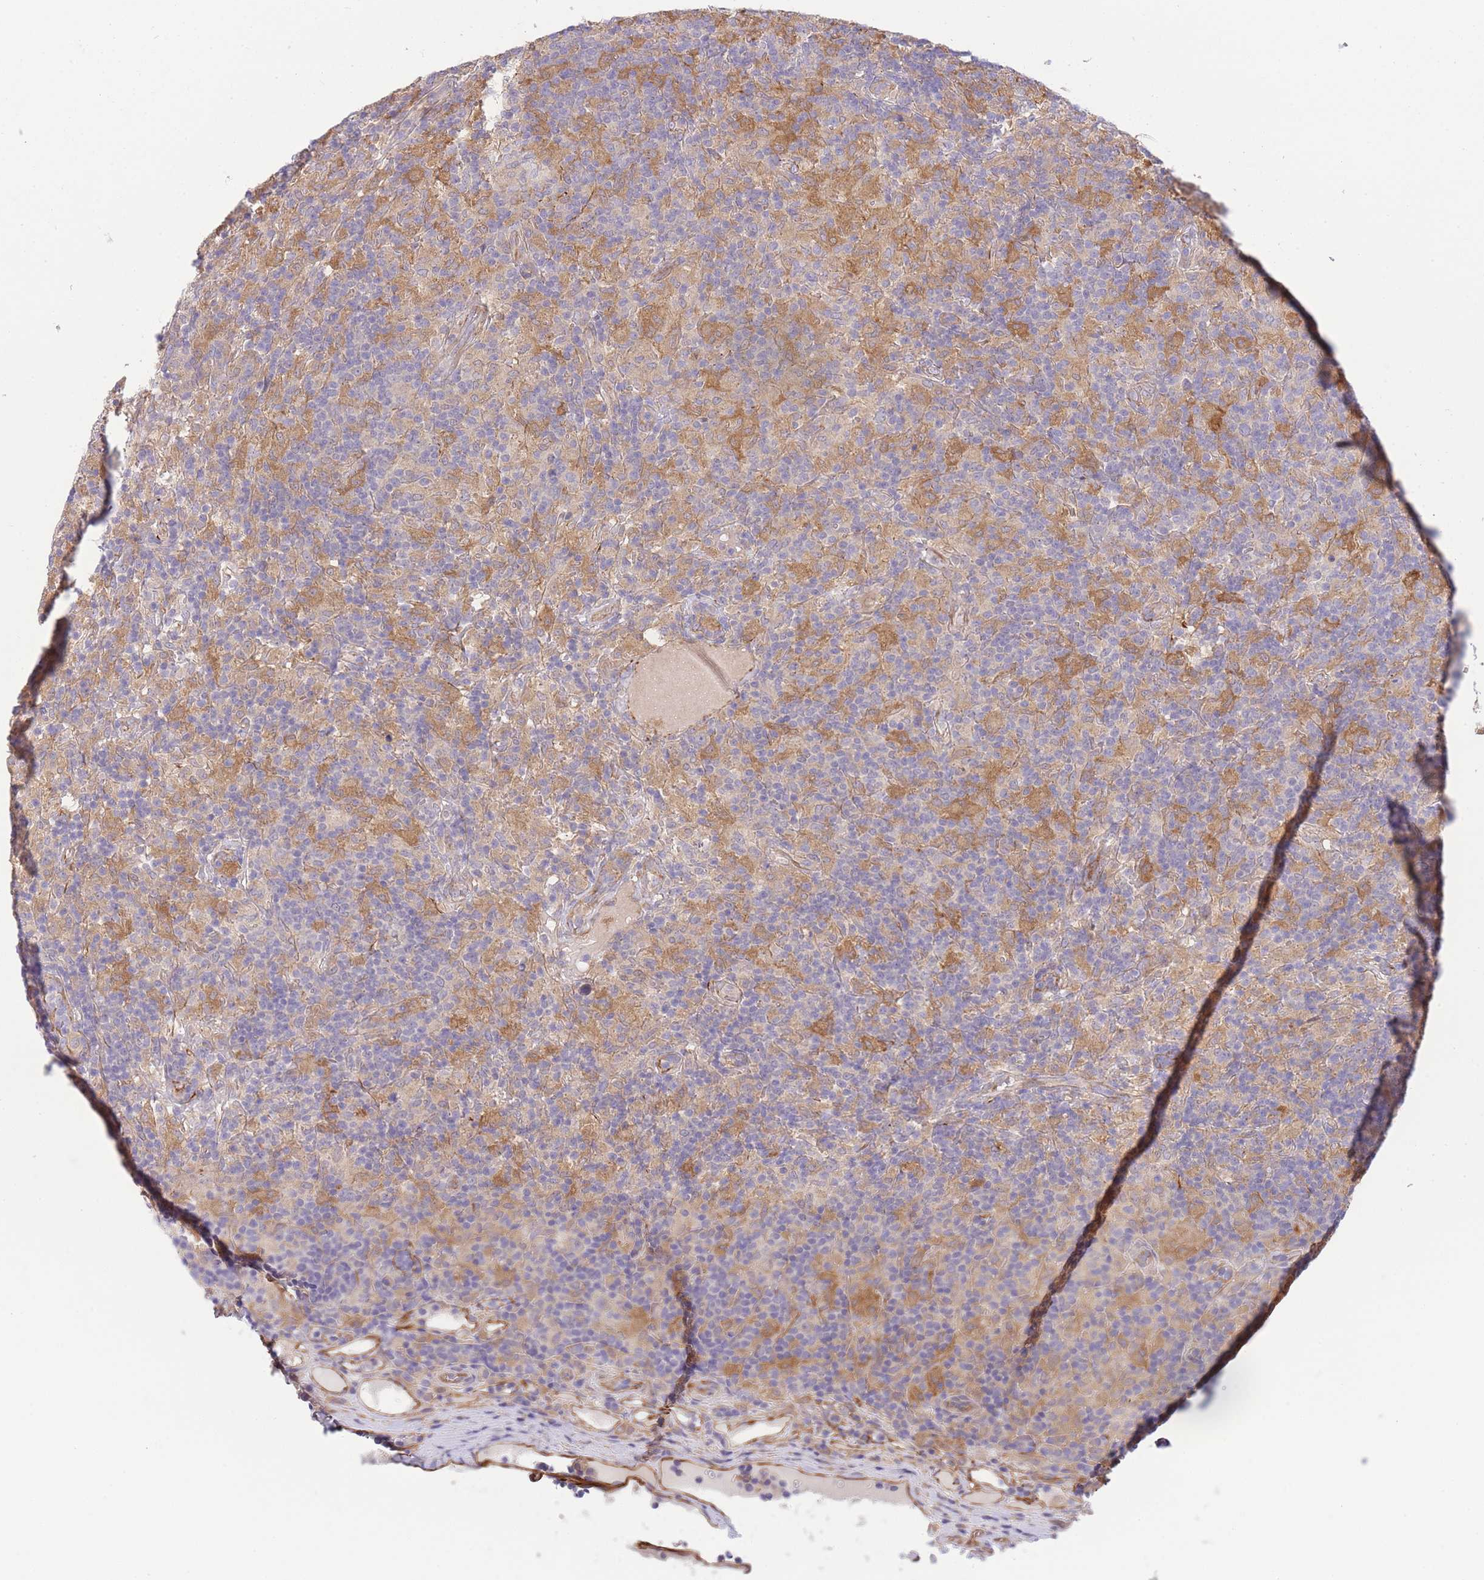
{"staining": {"intensity": "negative", "quantity": "none", "location": "none"}, "tissue": "lymphoma", "cell_type": "Tumor cells", "image_type": "cancer", "snomed": [{"axis": "morphology", "description": "Hodgkin's disease, NOS"}, {"axis": "topography", "description": "Lymph node"}], "caption": "Lymphoma was stained to show a protein in brown. There is no significant staining in tumor cells. The staining is performed using DAB brown chromogen with nuclei counter-stained in using hematoxylin.", "gene": "ECPAS", "patient": {"sex": "male", "age": 70}}